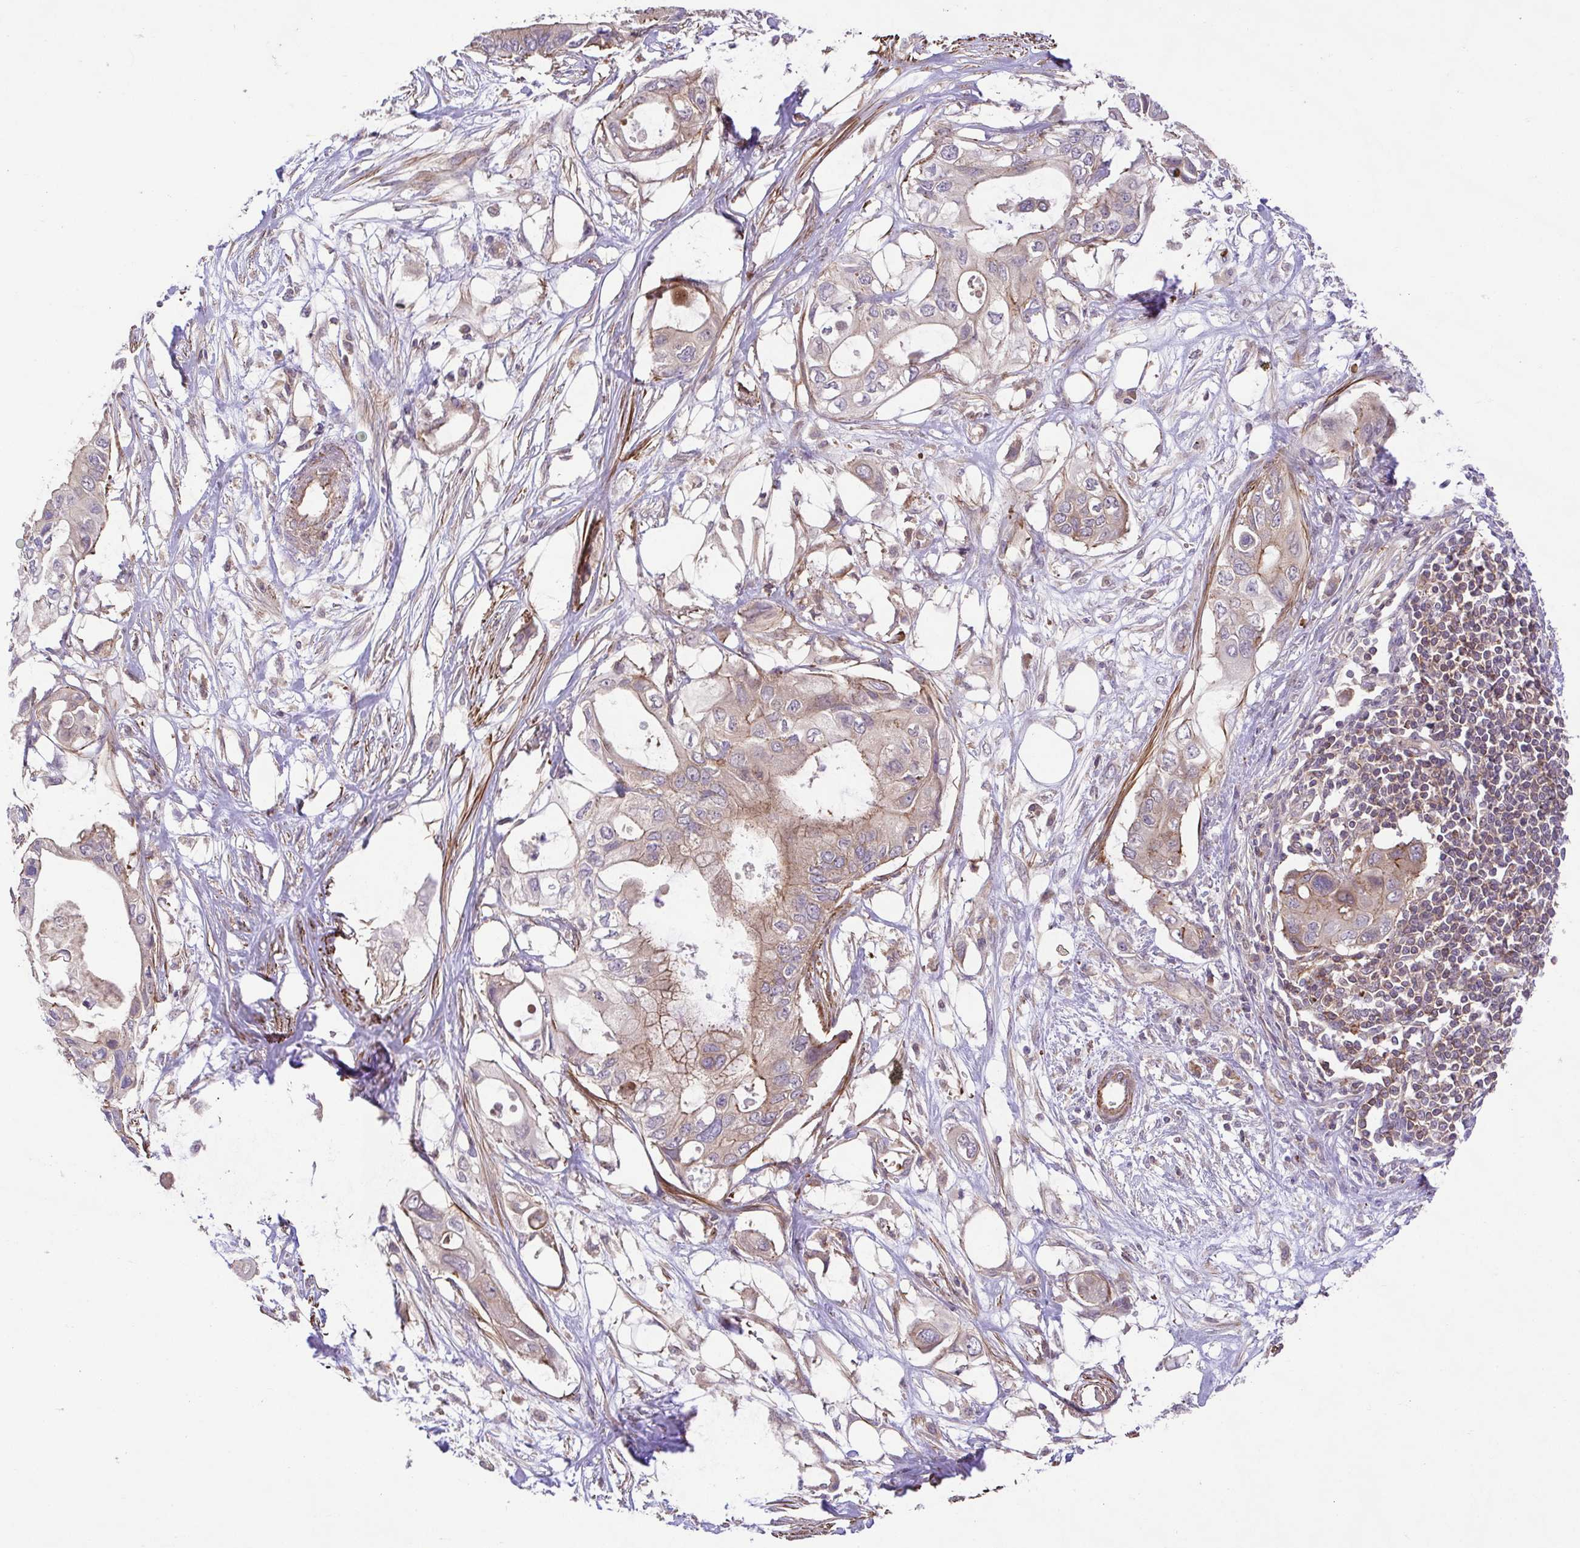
{"staining": {"intensity": "weak", "quantity": ">75%", "location": "cytoplasmic/membranous"}, "tissue": "pancreatic cancer", "cell_type": "Tumor cells", "image_type": "cancer", "snomed": [{"axis": "morphology", "description": "Adenocarcinoma, NOS"}, {"axis": "topography", "description": "Pancreas"}], "caption": "Immunohistochemistry (IHC) photomicrograph of neoplastic tissue: human pancreatic cancer (adenocarcinoma) stained using immunohistochemistry (IHC) exhibits low levels of weak protein expression localized specifically in the cytoplasmic/membranous of tumor cells, appearing as a cytoplasmic/membranous brown color.", "gene": "IDE", "patient": {"sex": "female", "age": 63}}